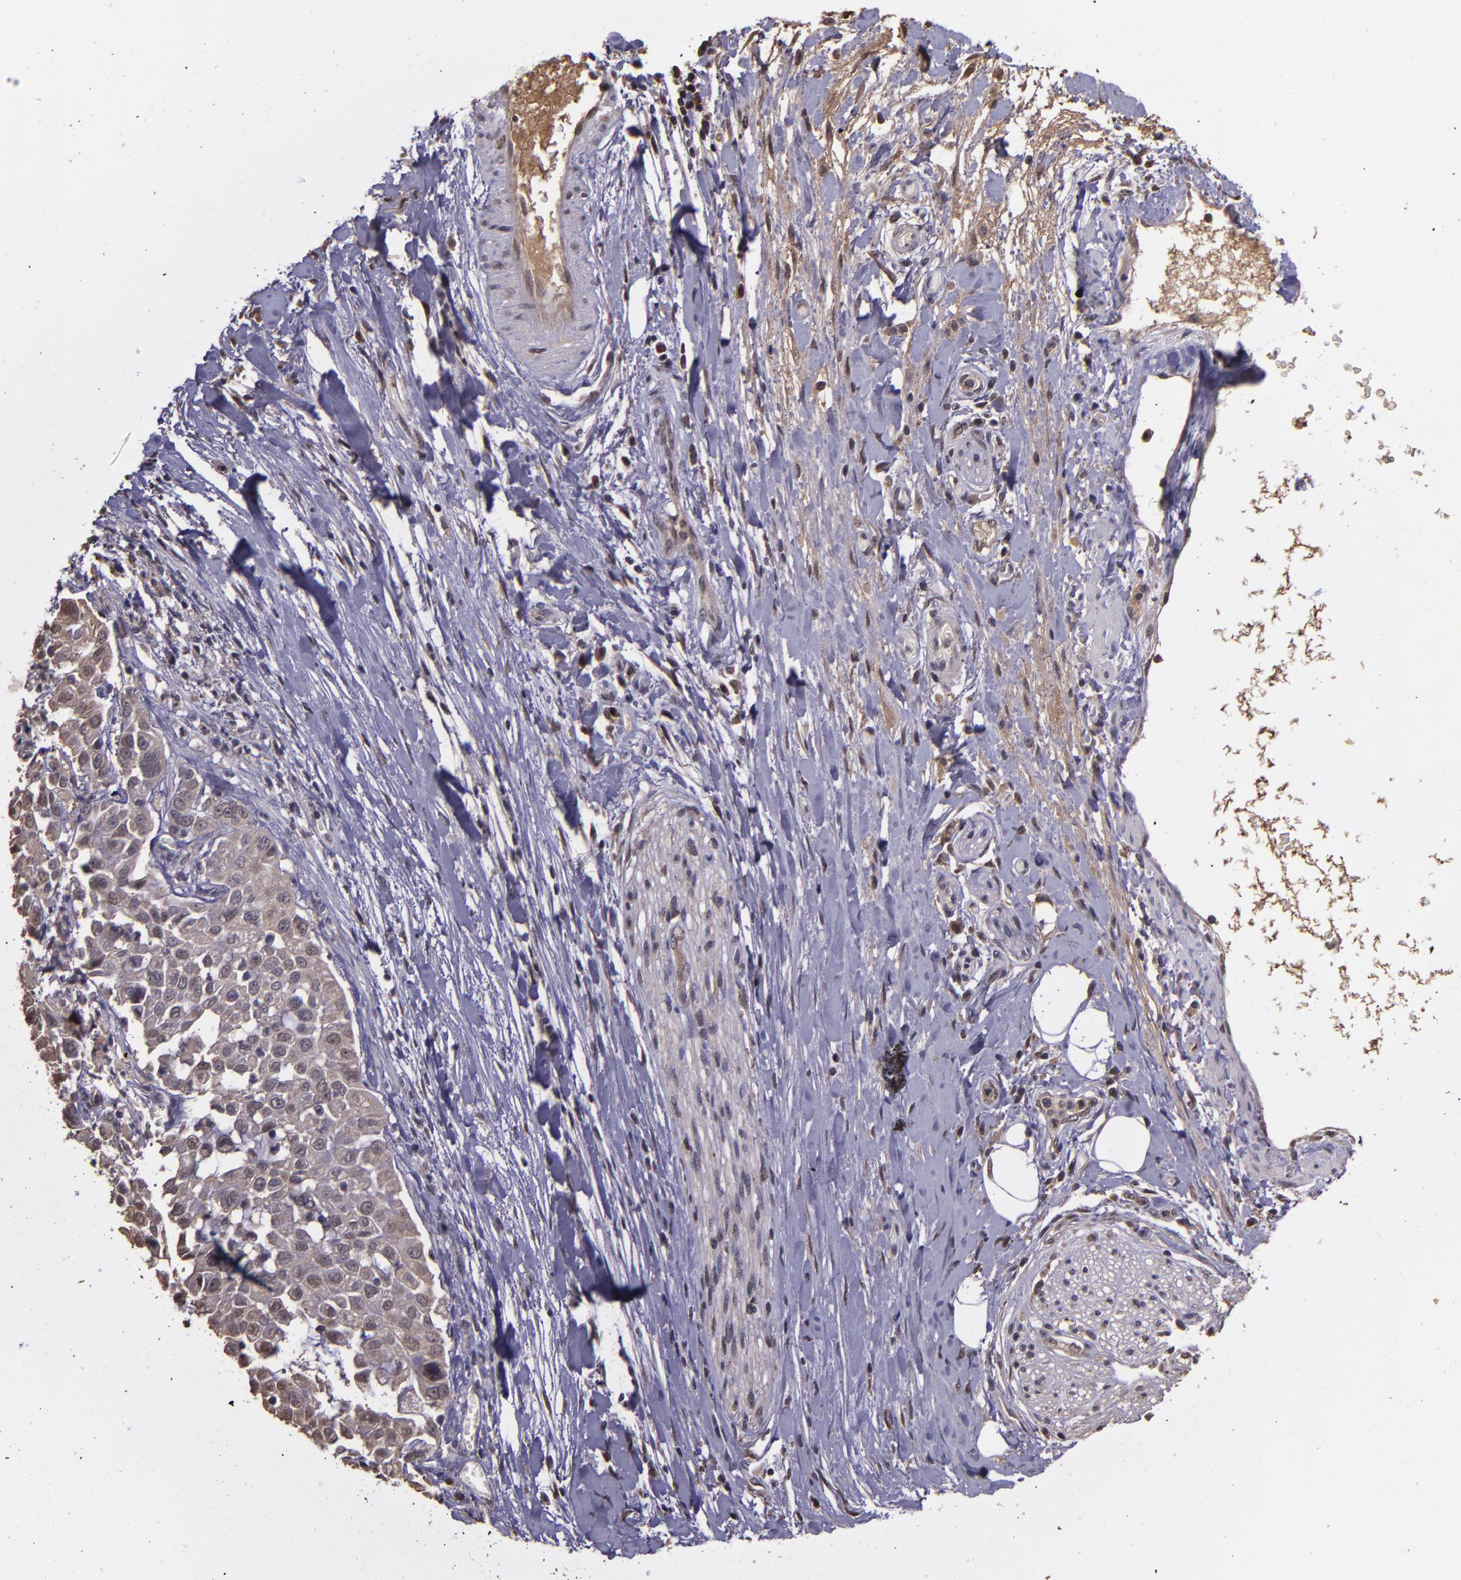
{"staining": {"intensity": "weak", "quantity": "<25%", "location": "cytoplasmic/membranous,nuclear"}, "tissue": "pancreatic cancer", "cell_type": "Tumor cells", "image_type": "cancer", "snomed": [{"axis": "morphology", "description": "Adenocarcinoma, NOS"}, {"axis": "topography", "description": "Pancreas"}], "caption": "Tumor cells show no significant protein positivity in pancreatic cancer (adenocarcinoma).", "gene": "SERPINF2", "patient": {"sex": "female", "age": 52}}